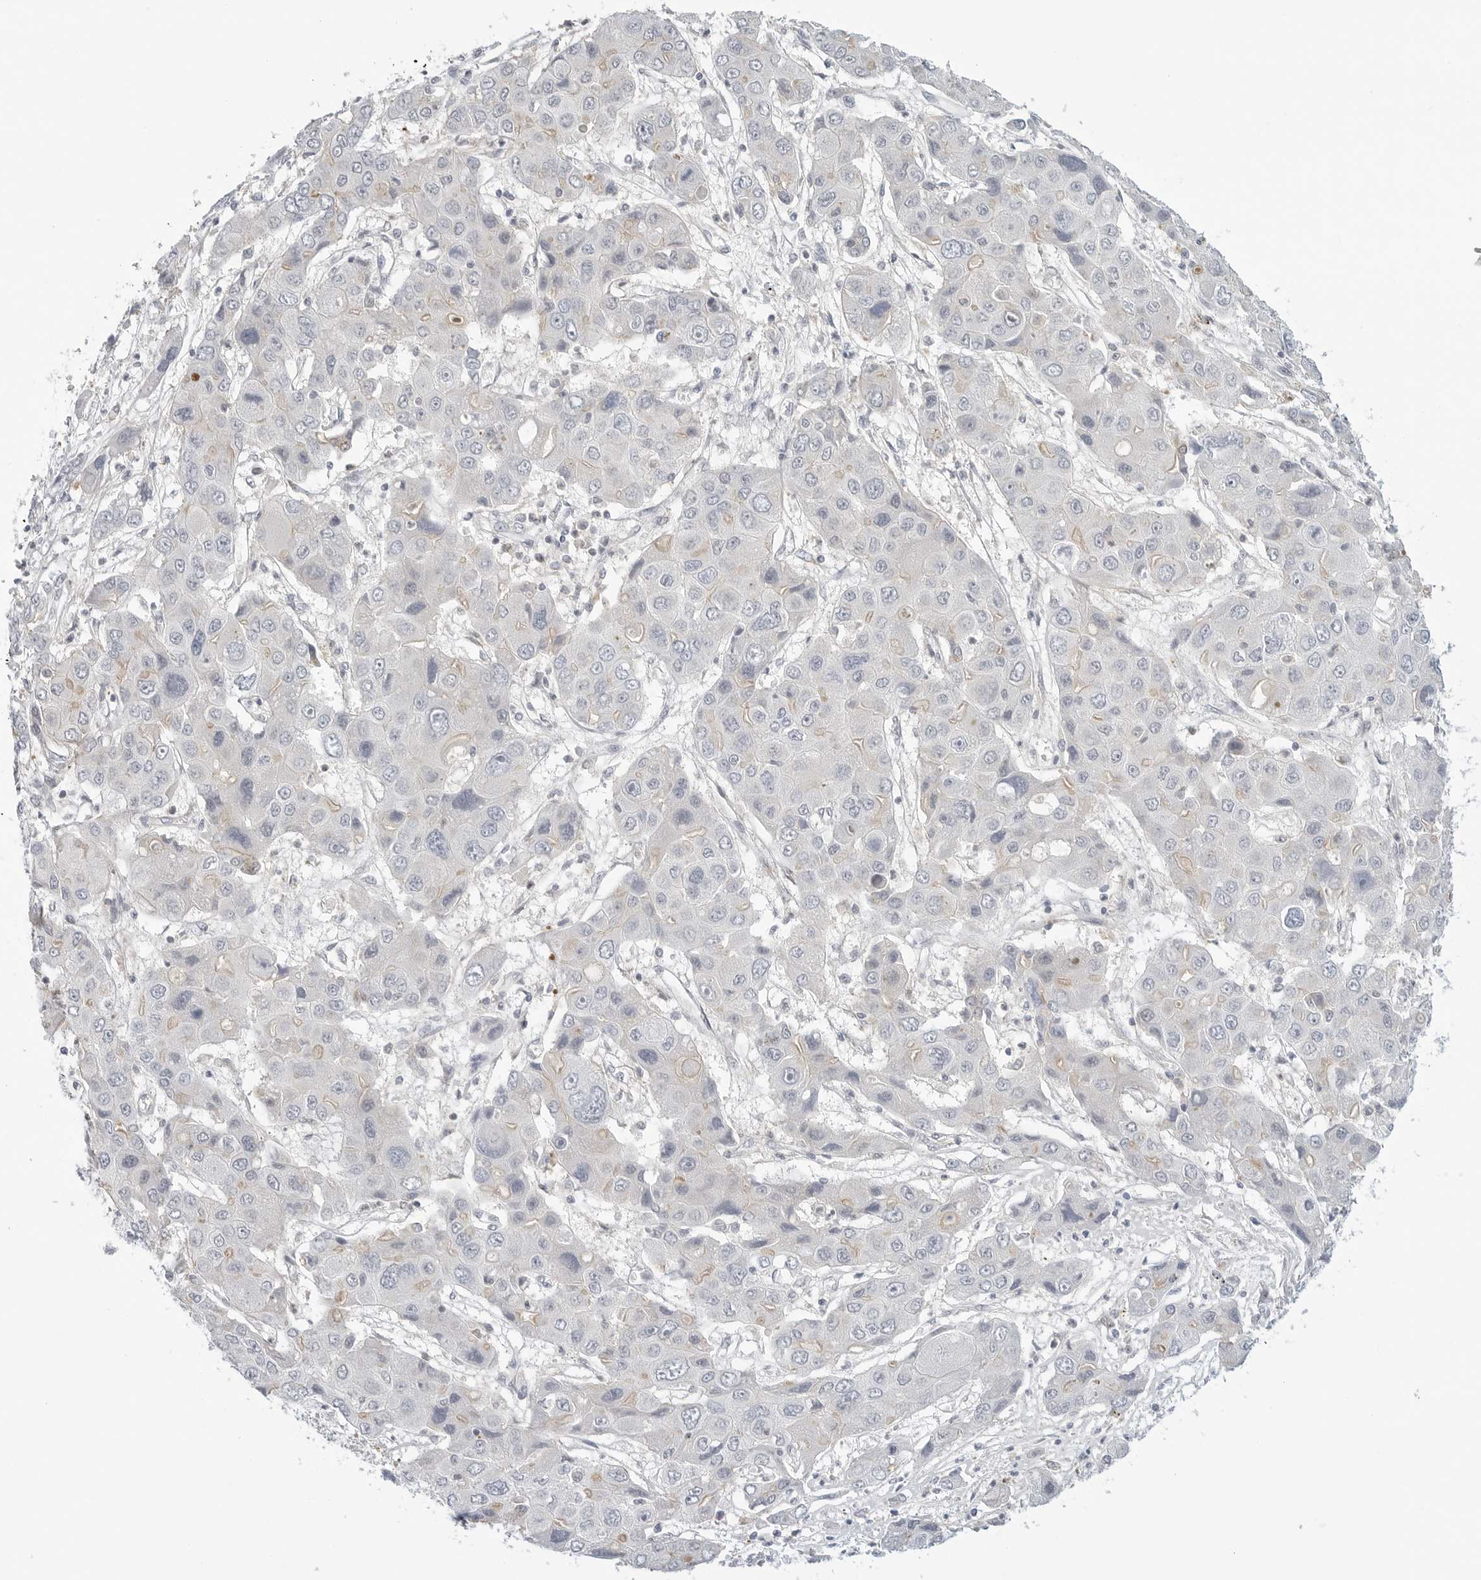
{"staining": {"intensity": "negative", "quantity": "none", "location": "none"}, "tissue": "liver cancer", "cell_type": "Tumor cells", "image_type": "cancer", "snomed": [{"axis": "morphology", "description": "Cholangiocarcinoma"}, {"axis": "topography", "description": "Liver"}], "caption": "Liver cancer was stained to show a protein in brown. There is no significant positivity in tumor cells. The staining was performed using DAB (3,3'-diaminobenzidine) to visualize the protein expression in brown, while the nuclei were stained in blue with hematoxylin (Magnification: 20x).", "gene": "STXBP3", "patient": {"sex": "male", "age": 67}}